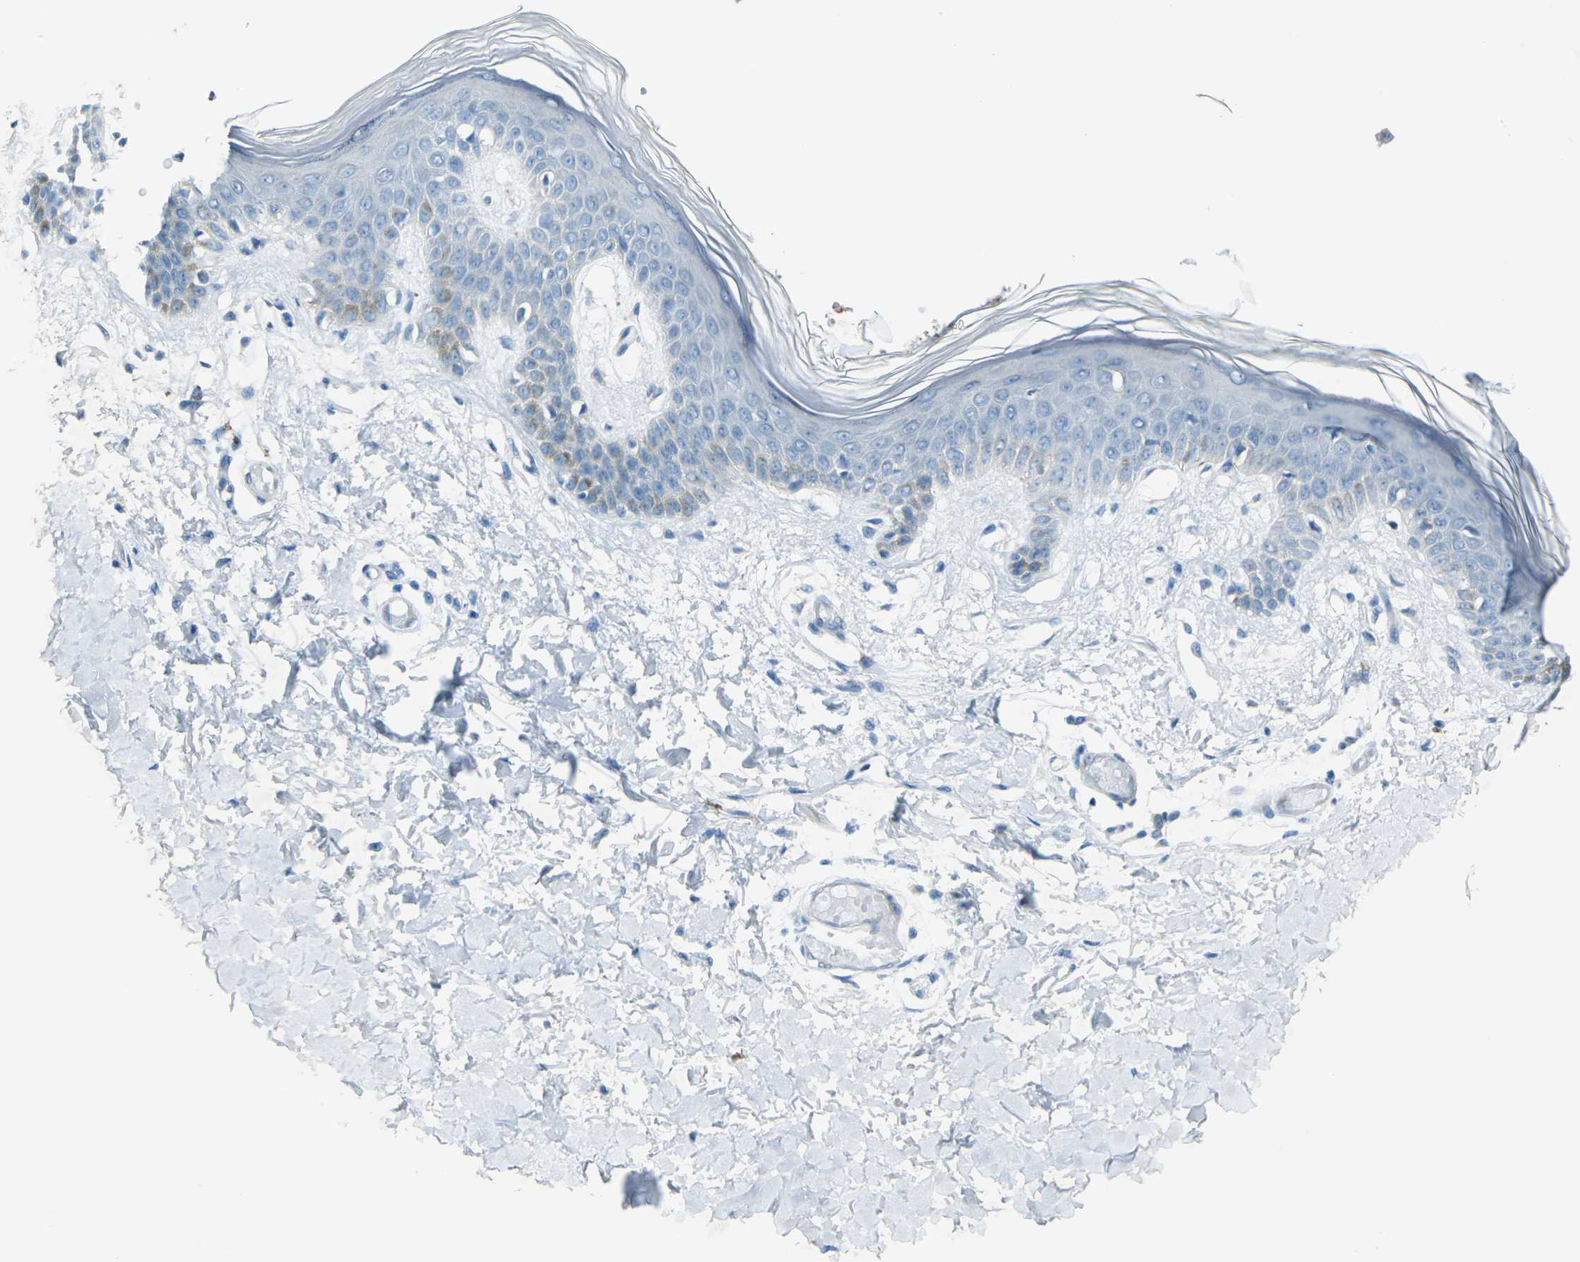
{"staining": {"intensity": "negative", "quantity": "none", "location": "none"}, "tissue": "skin", "cell_type": "Fibroblasts", "image_type": "normal", "snomed": [{"axis": "morphology", "description": "Normal tissue, NOS"}, {"axis": "topography", "description": "Skin"}], "caption": "A histopathology image of human skin is negative for staining in fibroblasts. The staining was performed using DAB (3,3'-diaminobenzidine) to visualize the protein expression in brown, while the nuclei were stained in blue with hematoxylin (Magnification: 20x).", "gene": "ANKRD46", "patient": {"sex": "male", "age": 53}}